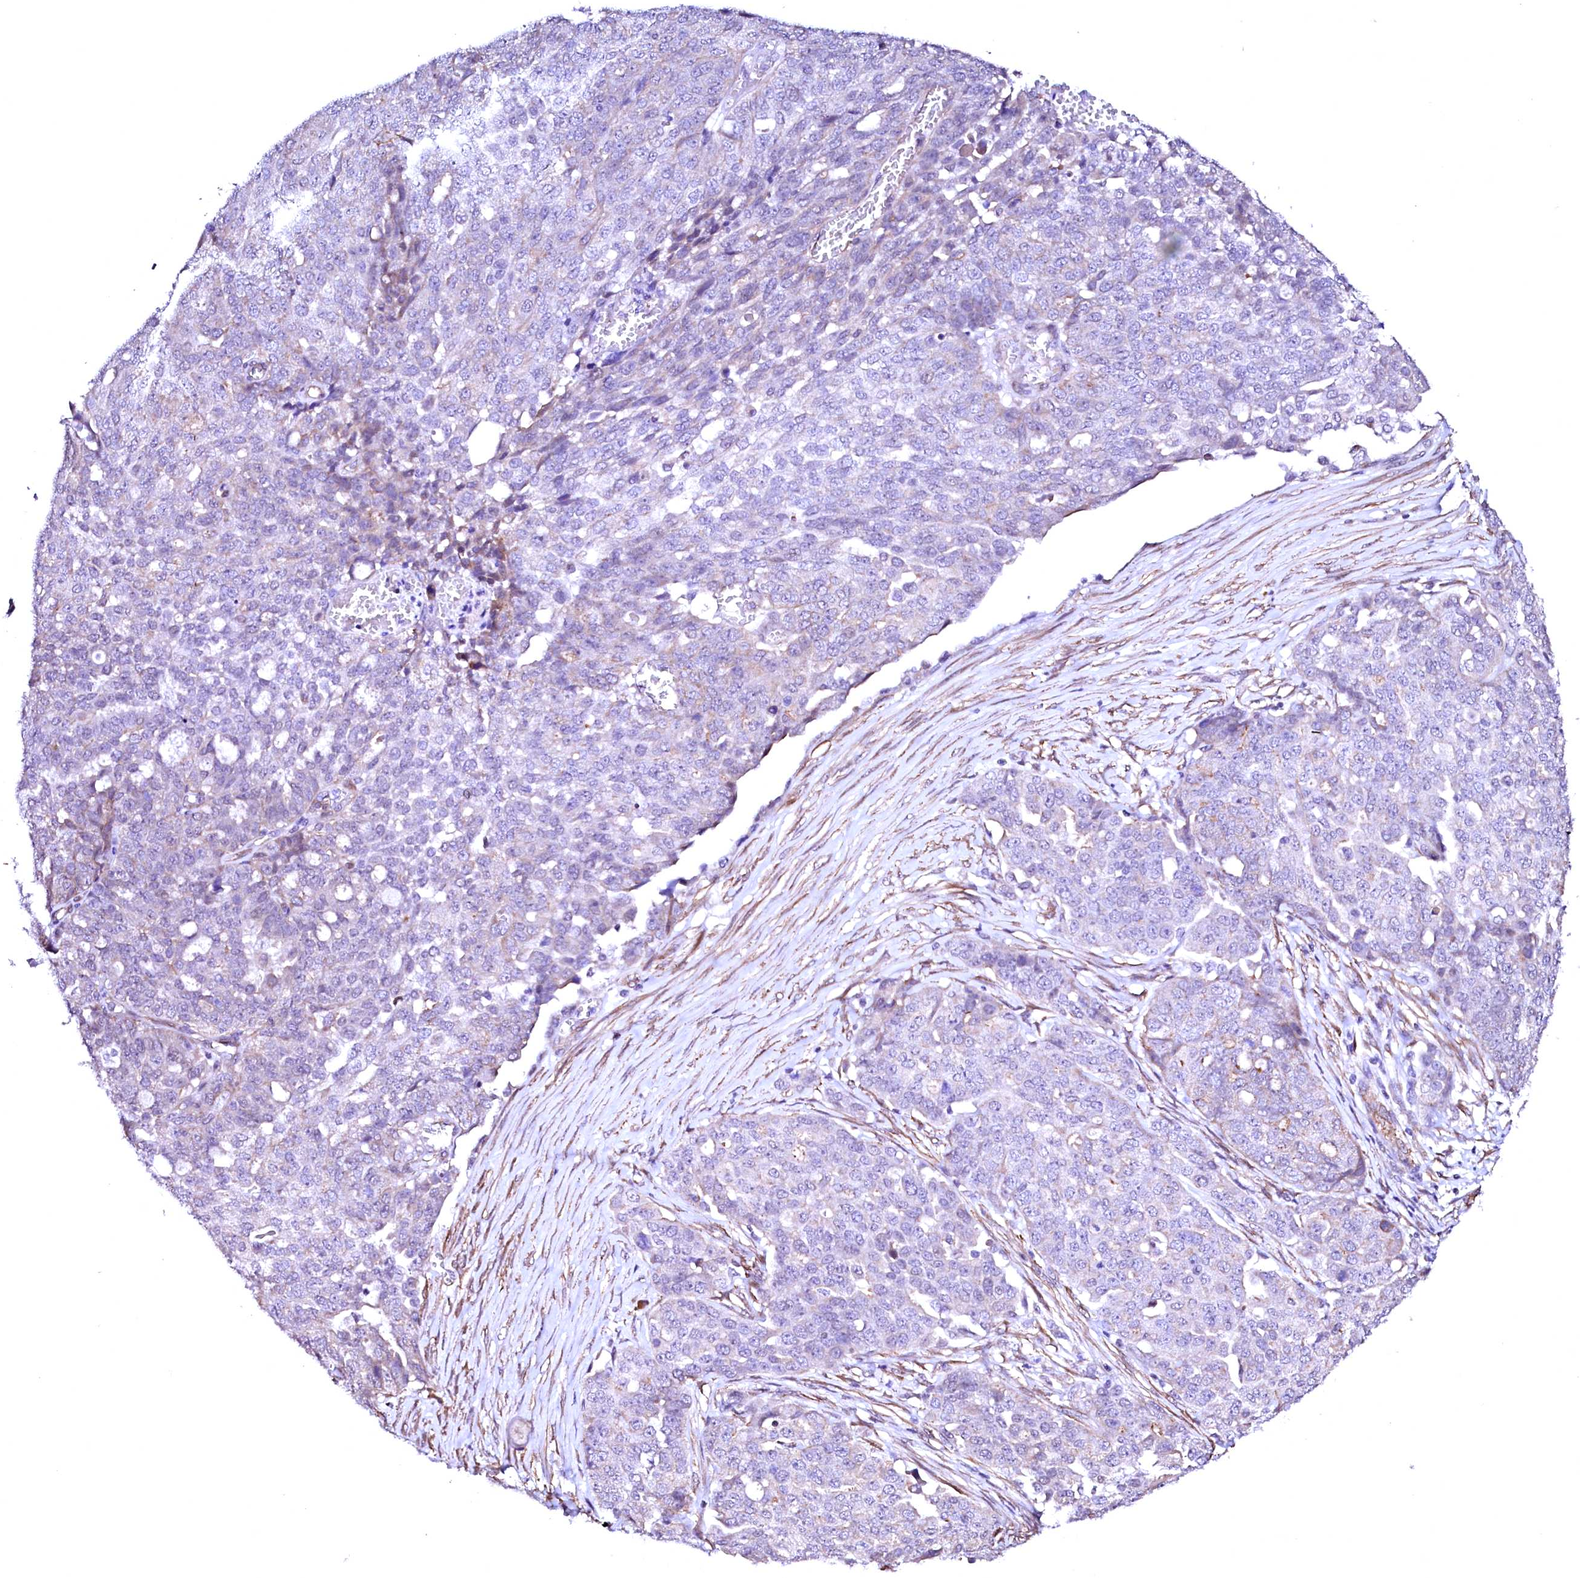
{"staining": {"intensity": "negative", "quantity": "none", "location": "none"}, "tissue": "ovarian cancer", "cell_type": "Tumor cells", "image_type": "cancer", "snomed": [{"axis": "morphology", "description": "Cystadenocarcinoma, serous, NOS"}, {"axis": "topography", "description": "Soft tissue"}, {"axis": "topography", "description": "Ovary"}], "caption": "Serous cystadenocarcinoma (ovarian) was stained to show a protein in brown. There is no significant staining in tumor cells. Nuclei are stained in blue.", "gene": "GPR176", "patient": {"sex": "female", "age": 57}}